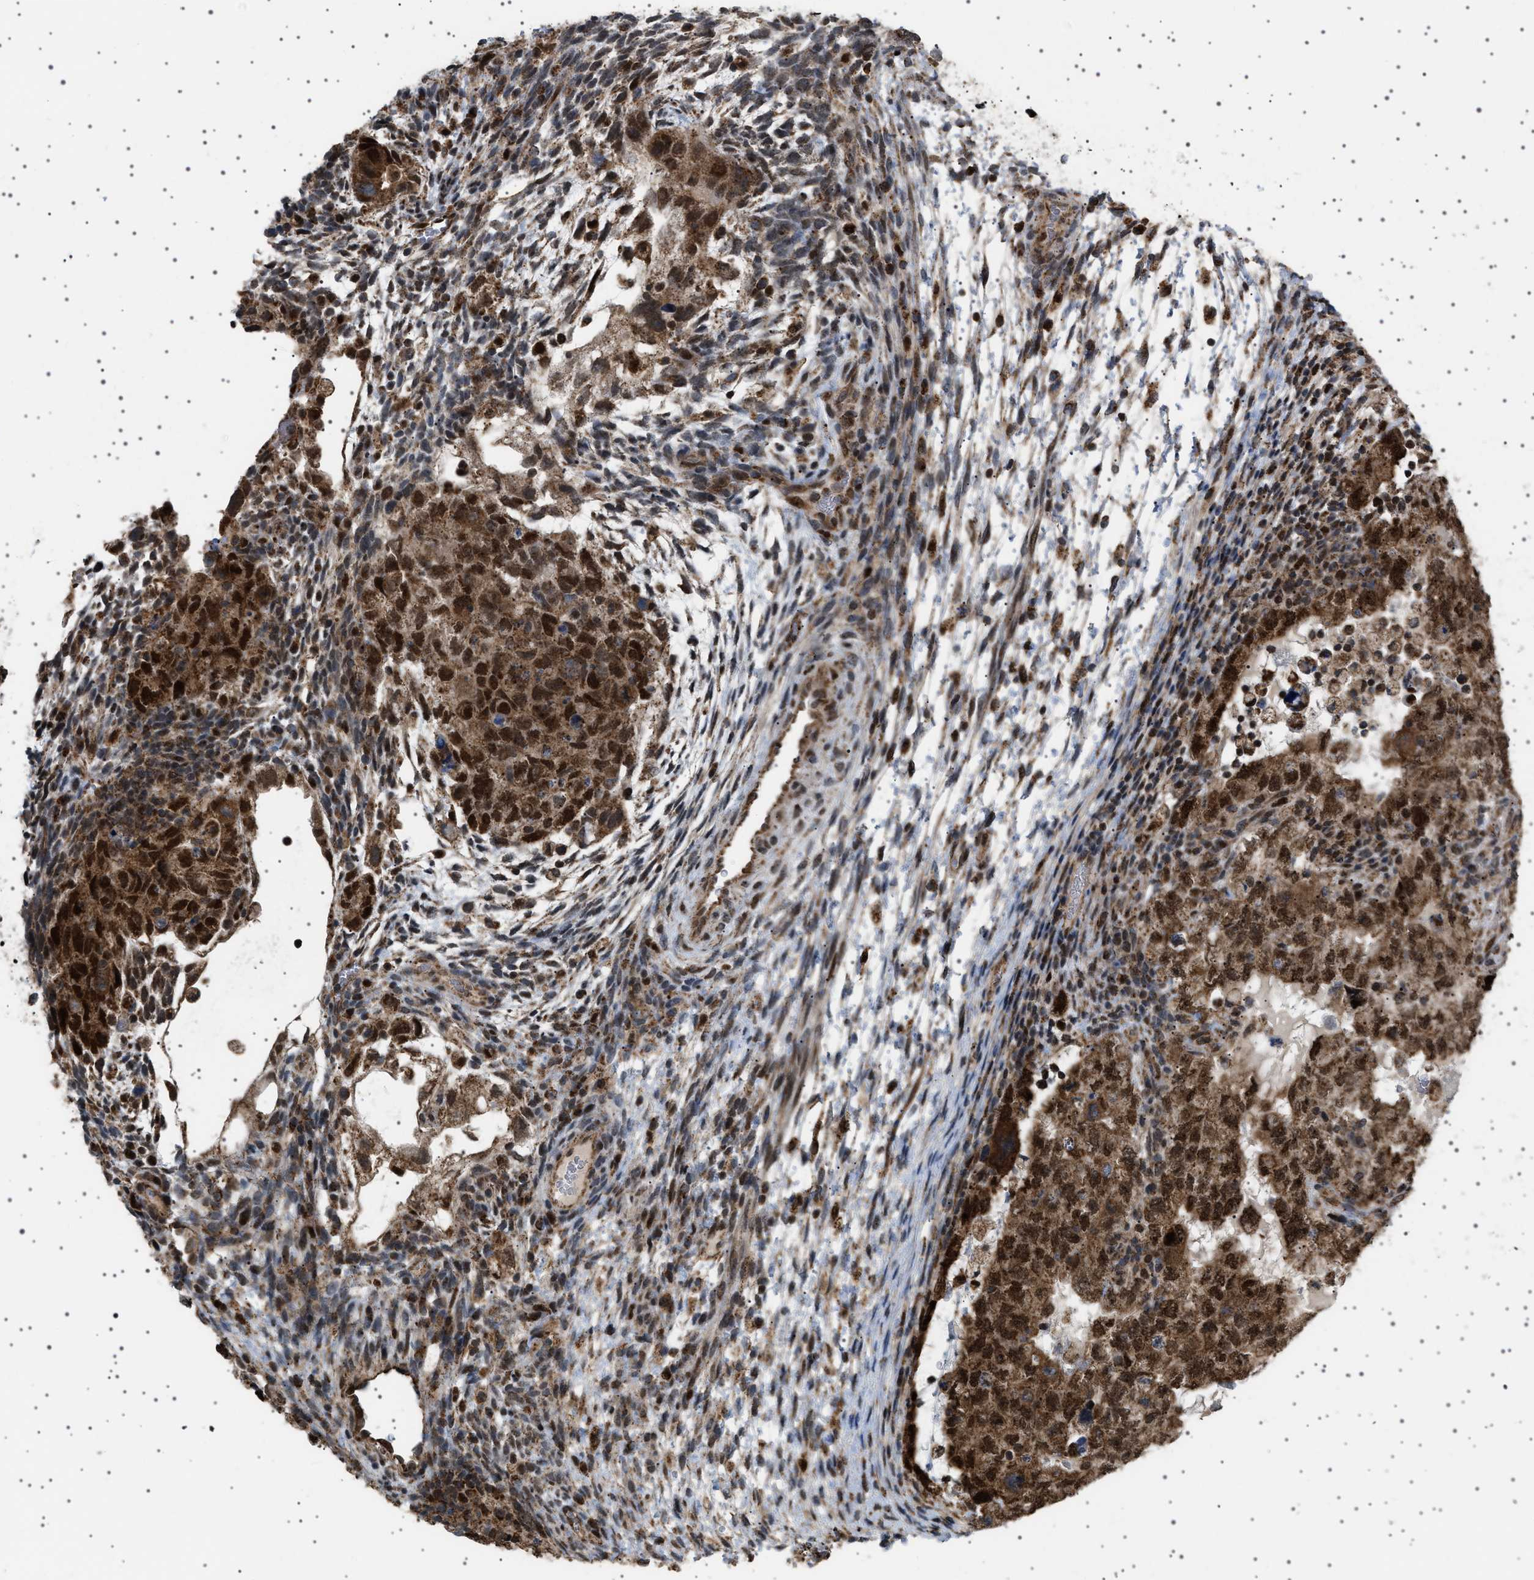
{"staining": {"intensity": "strong", "quantity": ">75%", "location": "cytoplasmic/membranous,nuclear"}, "tissue": "testis cancer", "cell_type": "Tumor cells", "image_type": "cancer", "snomed": [{"axis": "morphology", "description": "Carcinoma, Embryonal, NOS"}, {"axis": "topography", "description": "Testis"}], "caption": "About >75% of tumor cells in human embryonal carcinoma (testis) exhibit strong cytoplasmic/membranous and nuclear protein positivity as visualized by brown immunohistochemical staining.", "gene": "MELK", "patient": {"sex": "male", "age": 36}}